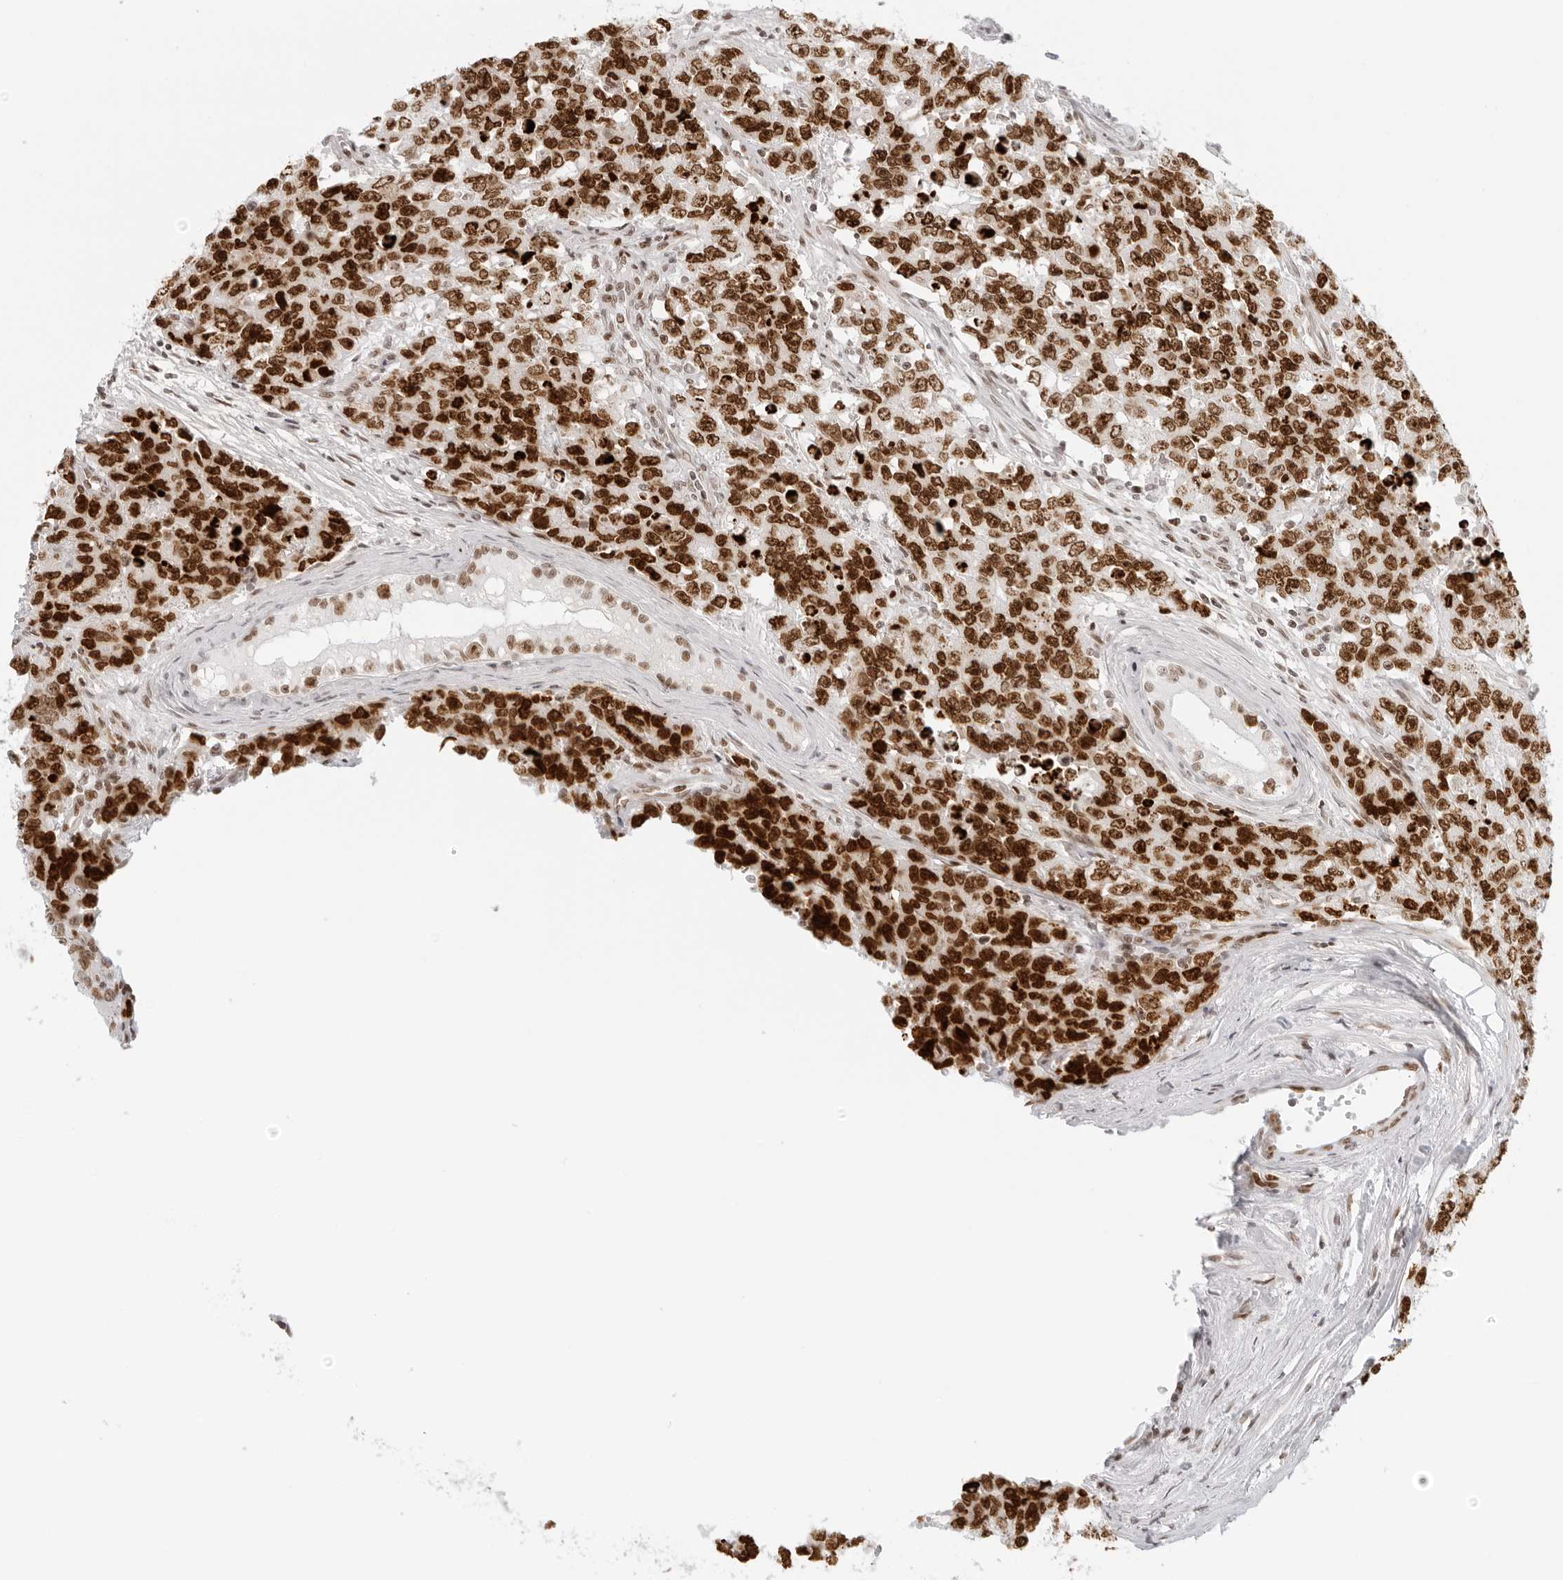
{"staining": {"intensity": "strong", "quantity": ">75%", "location": "nuclear"}, "tissue": "testis cancer", "cell_type": "Tumor cells", "image_type": "cancer", "snomed": [{"axis": "morphology", "description": "Carcinoma, Embryonal, NOS"}, {"axis": "topography", "description": "Testis"}], "caption": "Testis cancer (embryonal carcinoma) was stained to show a protein in brown. There is high levels of strong nuclear positivity in about >75% of tumor cells. Using DAB (brown) and hematoxylin (blue) stains, captured at high magnification using brightfield microscopy.", "gene": "RCC1", "patient": {"sex": "male", "age": 28}}